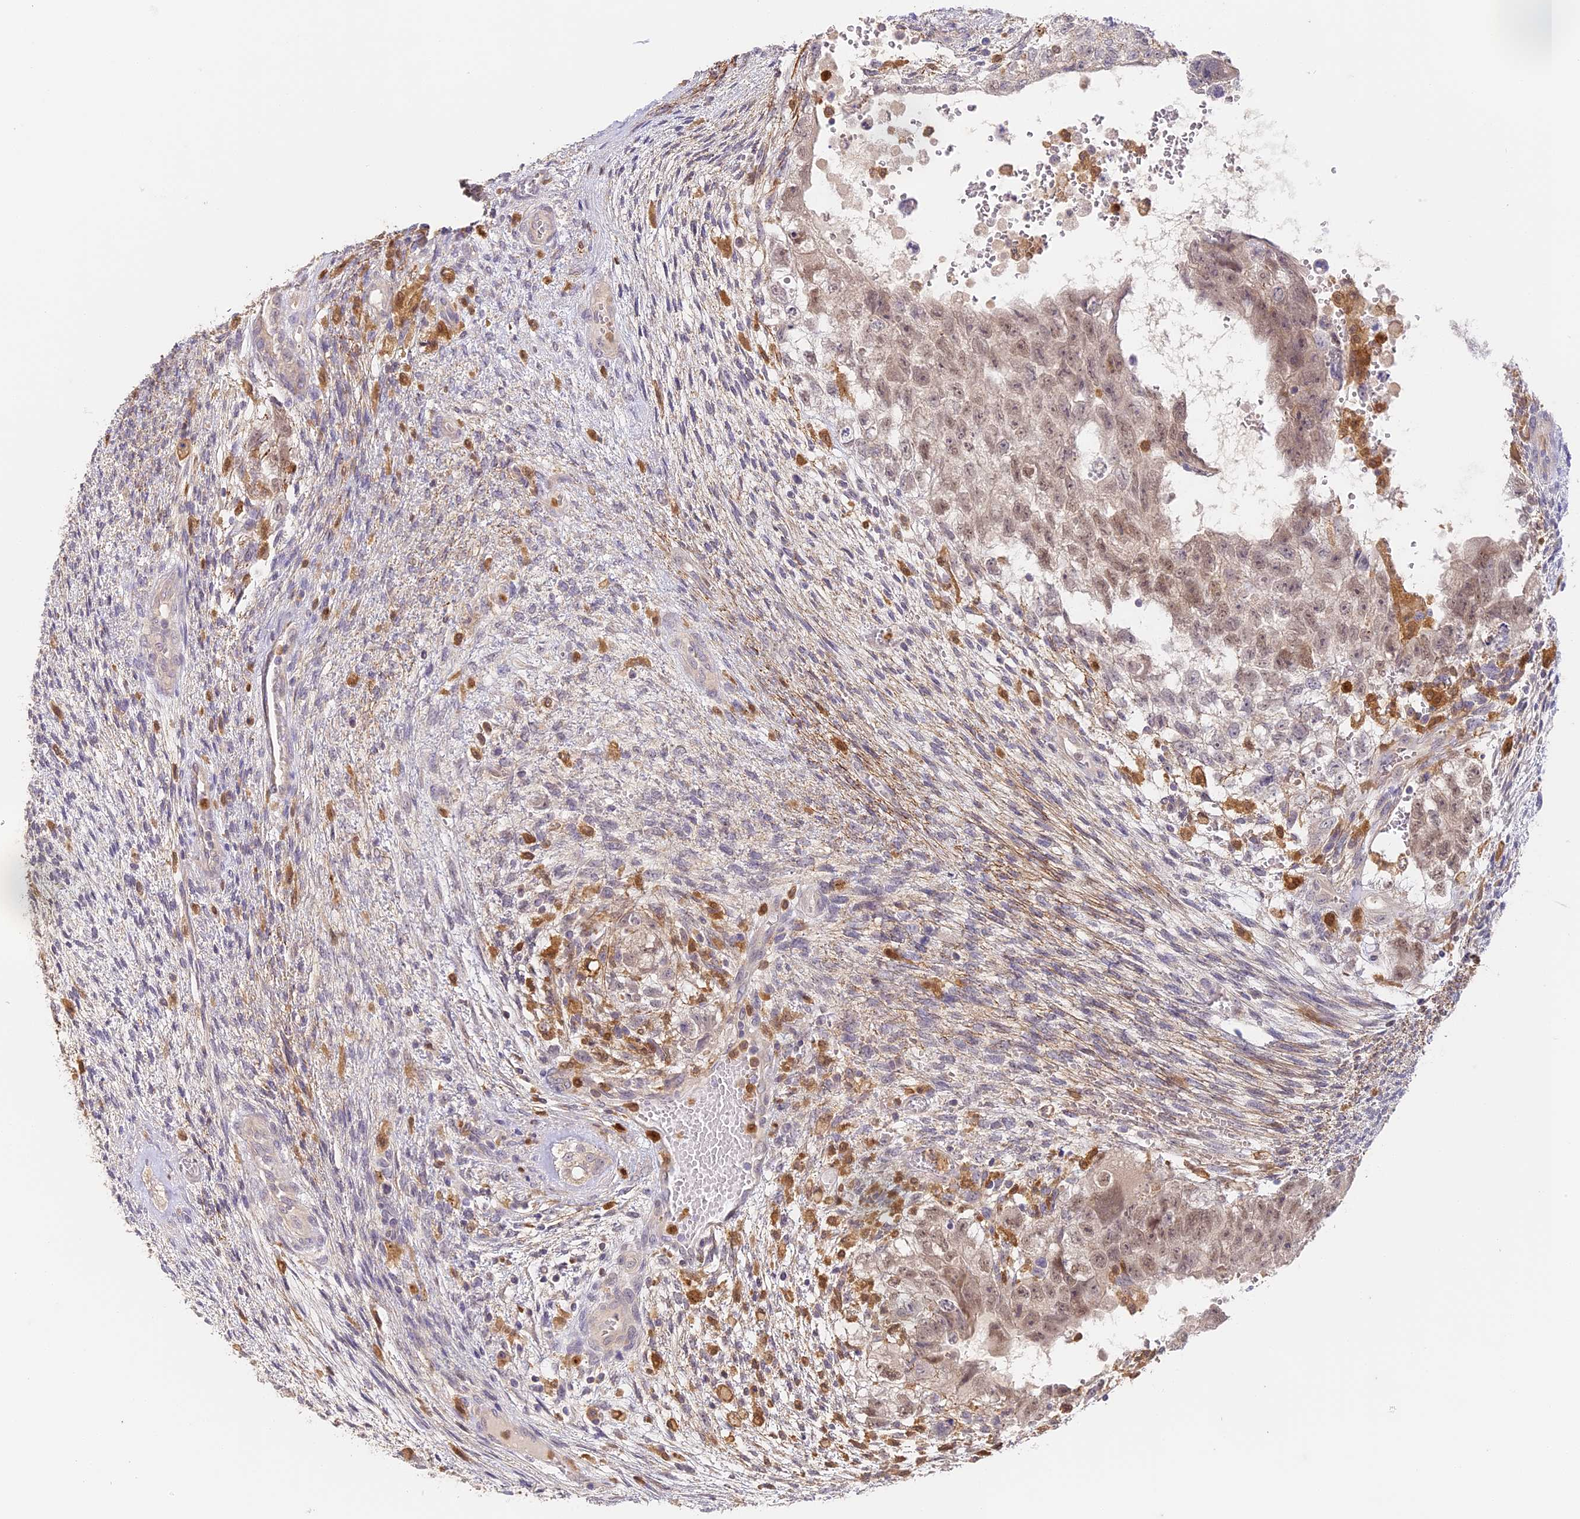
{"staining": {"intensity": "weak", "quantity": "<25%", "location": "cytoplasmic/membranous,nuclear"}, "tissue": "testis cancer", "cell_type": "Tumor cells", "image_type": "cancer", "snomed": [{"axis": "morphology", "description": "Carcinoma, Embryonal, NOS"}, {"axis": "topography", "description": "Testis"}], "caption": "Tumor cells are negative for protein expression in human testis cancer.", "gene": "NCF4", "patient": {"sex": "male", "age": 26}}